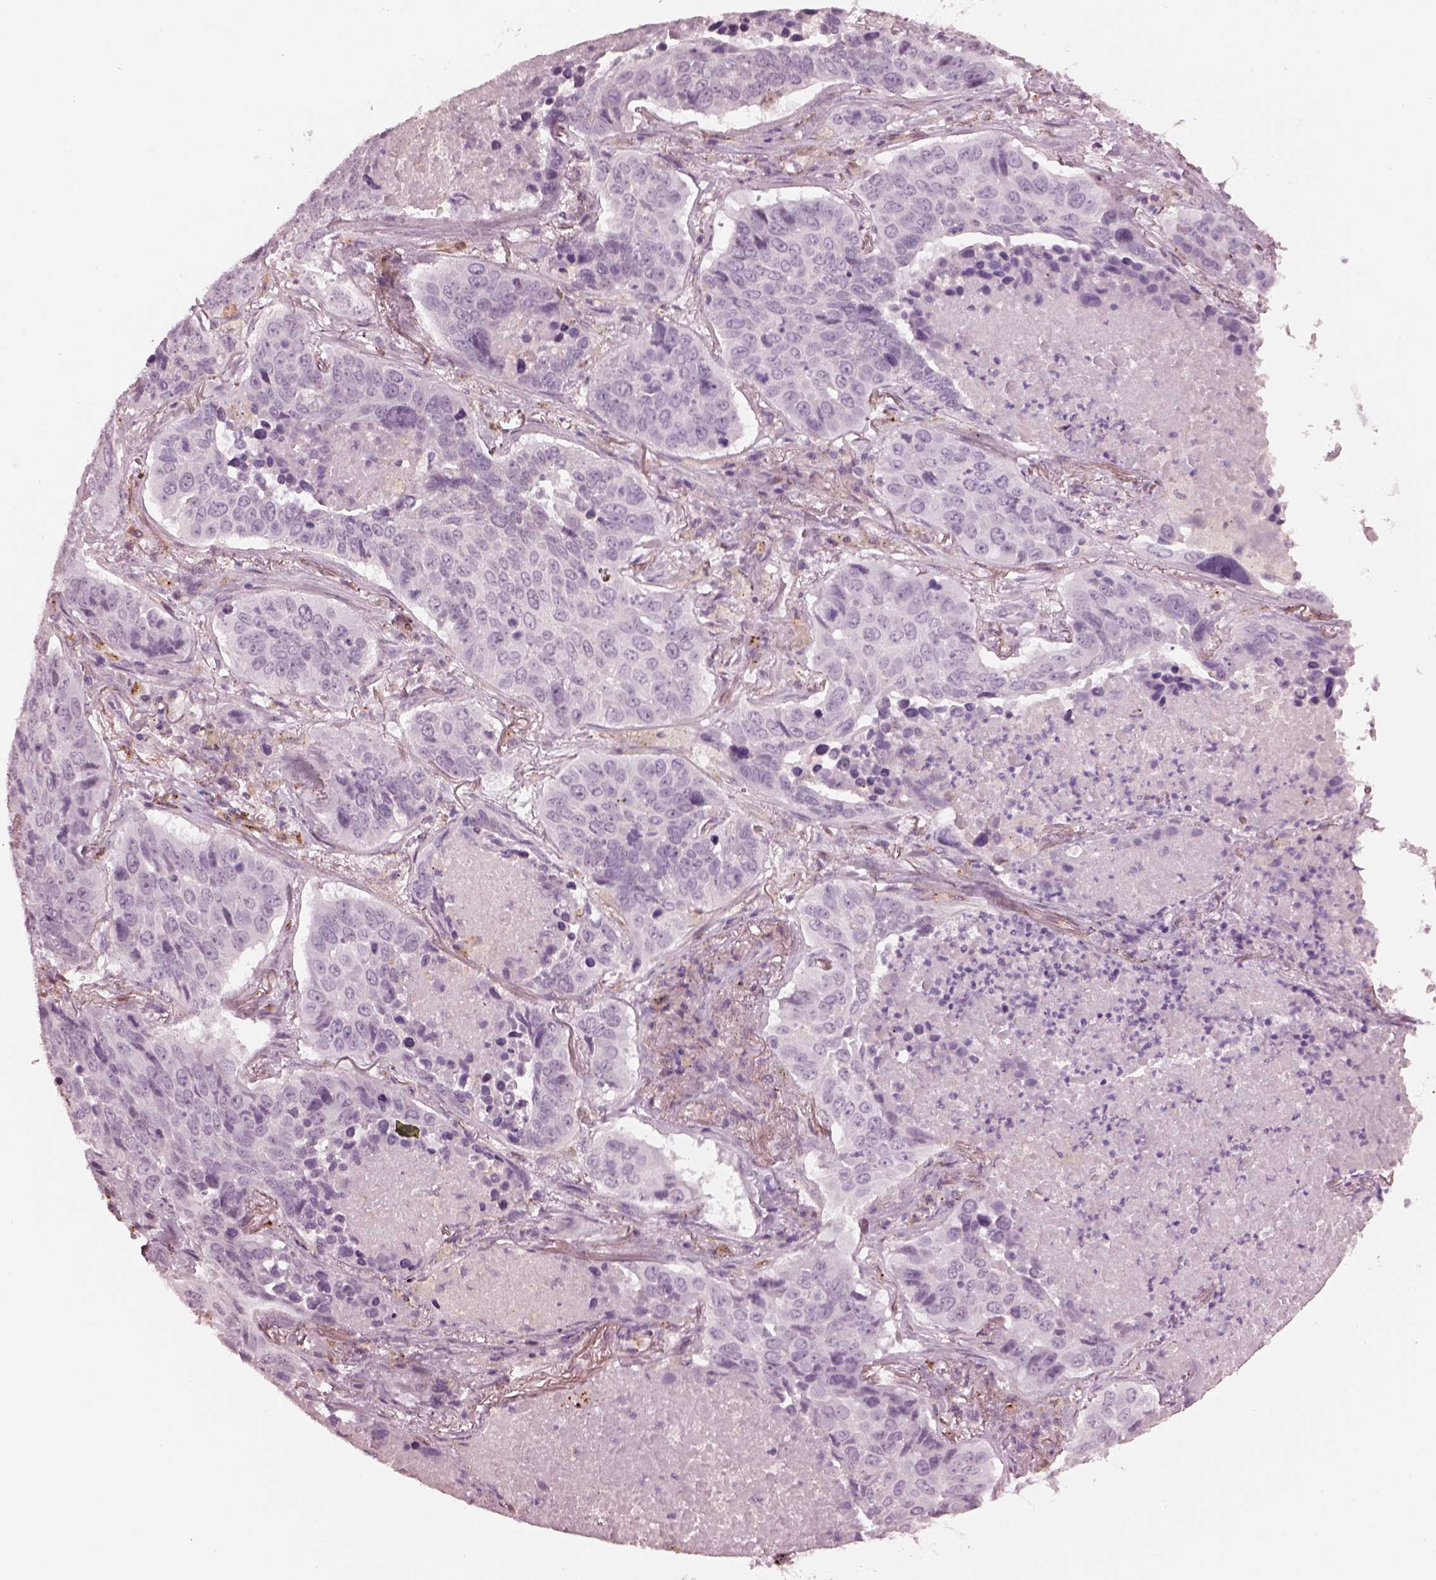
{"staining": {"intensity": "negative", "quantity": "none", "location": "none"}, "tissue": "lung cancer", "cell_type": "Tumor cells", "image_type": "cancer", "snomed": [{"axis": "morphology", "description": "Normal tissue, NOS"}, {"axis": "morphology", "description": "Squamous cell carcinoma, NOS"}, {"axis": "topography", "description": "Bronchus"}, {"axis": "topography", "description": "Lung"}], "caption": "Immunohistochemistry photomicrograph of lung cancer (squamous cell carcinoma) stained for a protein (brown), which shows no positivity in tumor cells.", "gene": "SLAMF8", "patient": {"sex": "male", "age": 64}}